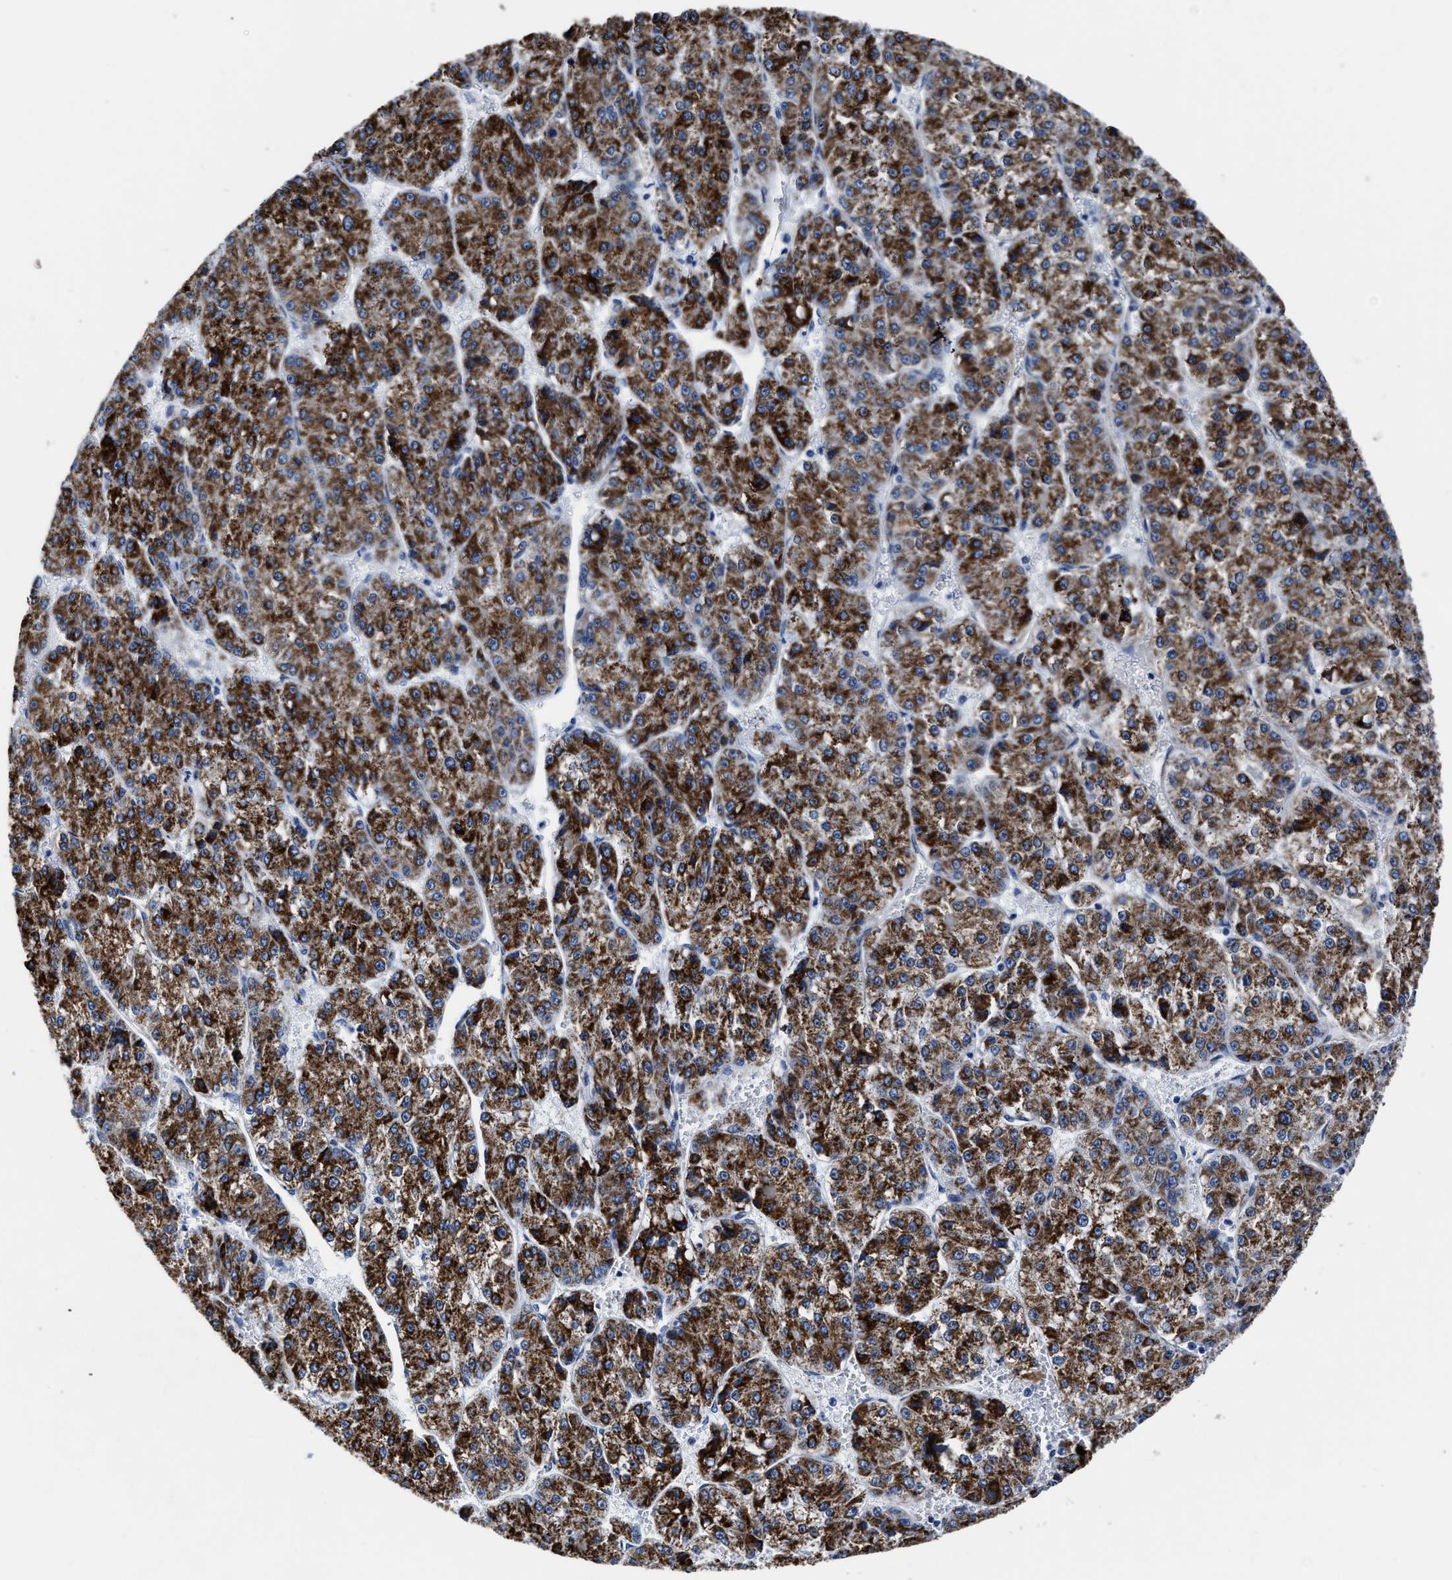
{"staining": {"intensity": "strong", "quantity": ">75%", "location": "cytoplasmic/membranous"}, "tissue": "liver cancer", "cell_type": "Tumor cells", "image_type": "cancer", "snomed": [{"axis": "morphology", "description": "Carcinoma, Hepatocellular, NOS"}, {"axis": "topography", "description": "Liver"}], "caption": "Approximately >75% of tumor cells in liver cancer exhibit strong cytoplasmic/membranous protein staining as visualized by brown immunohistochemical staining.", "gene": "KCNMB3", "patient": {"sex": "female", "age": 73}}